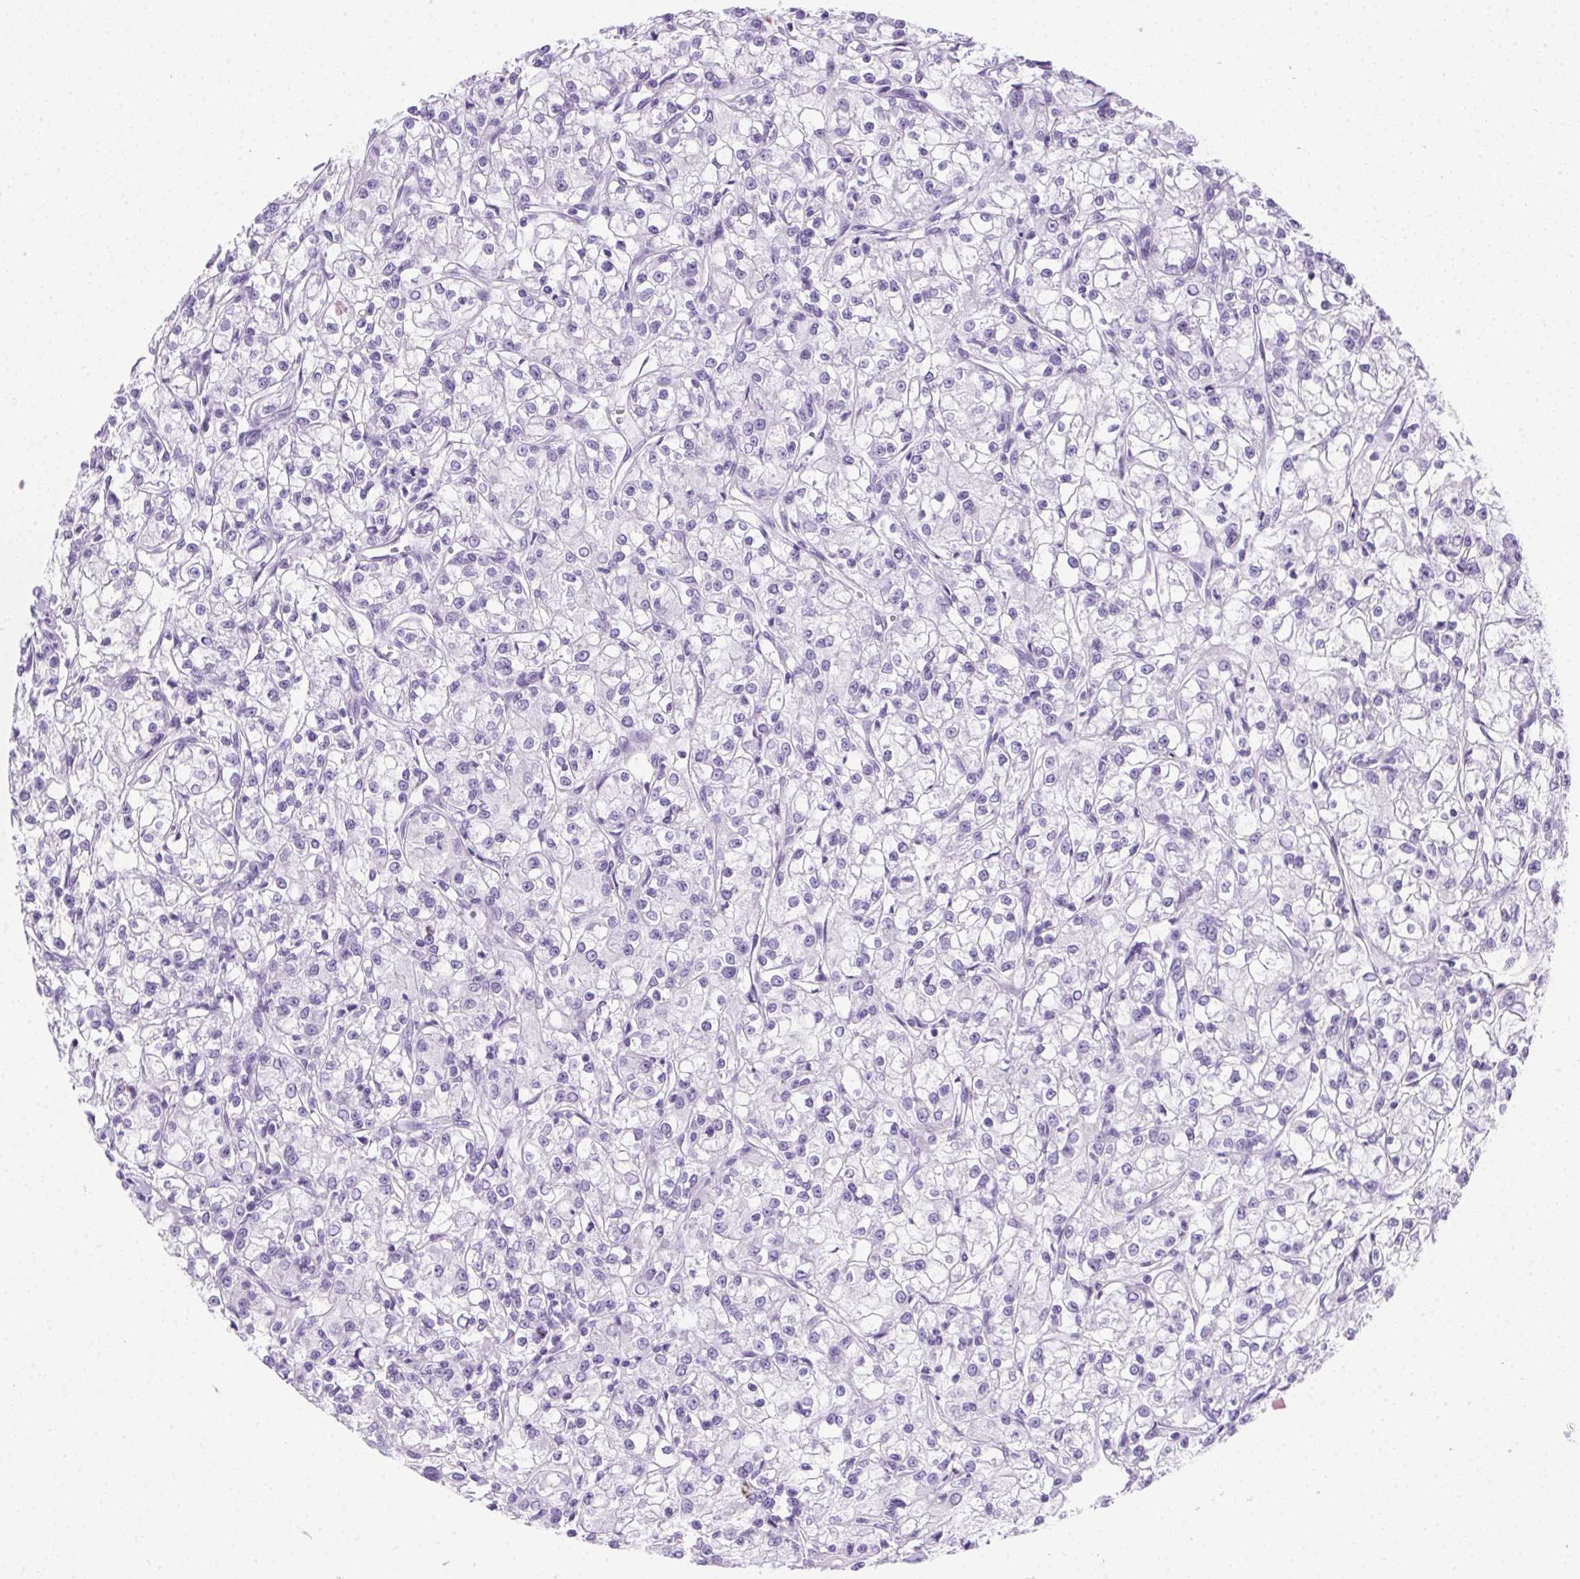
{"staining": {"intensity": "negative", "quantity": "none", "location": "none"}, "tissue": "renal cancer", "cell_type": "Tumor cells", "image_type": "cancer", "snomed": [{"axis": "morphology", "description": "Adenocarcinoma, NOS"}, {"axis": "topography", "description": "Kidney"}], "caption": "Immunohistochemistry of renal cancer (adenocarcinoma) shows no positivity in tumor cells.", "gene": "SPACA5B", "patient": {"sex": "female", "age": 59}}